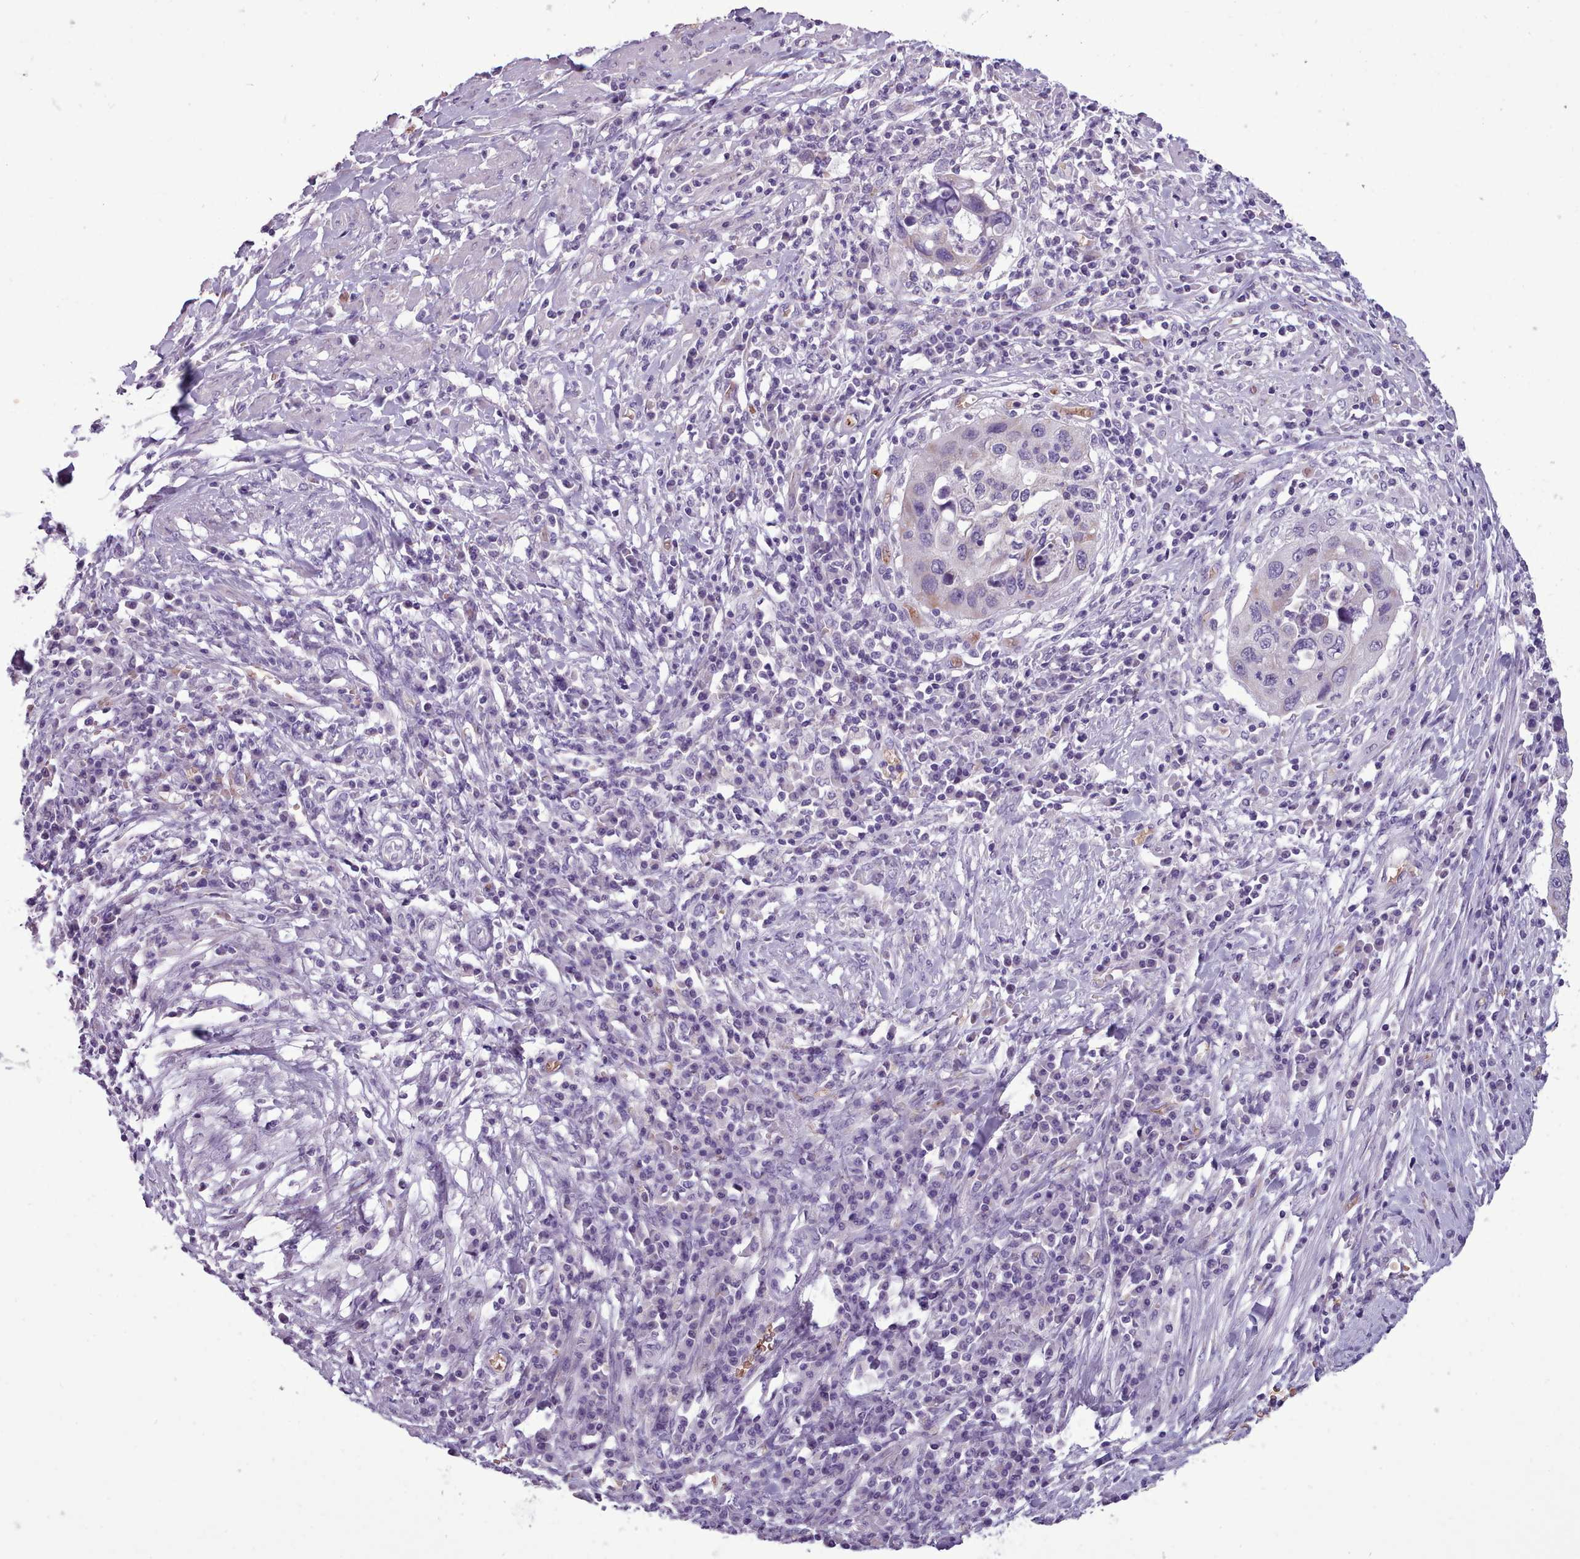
{"staining": {"intensity": "negative", "quantity": "none", "location": "none"}, "tissue": "cervical cancer", "cell_type": "Tumor cells", "image_type": "cancer", "snomed": [{"axis": "morphology", "description": "Squamous cell carcinoma, NOS"}, {"axis": "topography", "description": "Cervix"}], "caption": "Tumor cells are negative for brown protein staining in cervical cancer.", "gene": "AK4", "patient": {"sex": "female", "age": 38}}